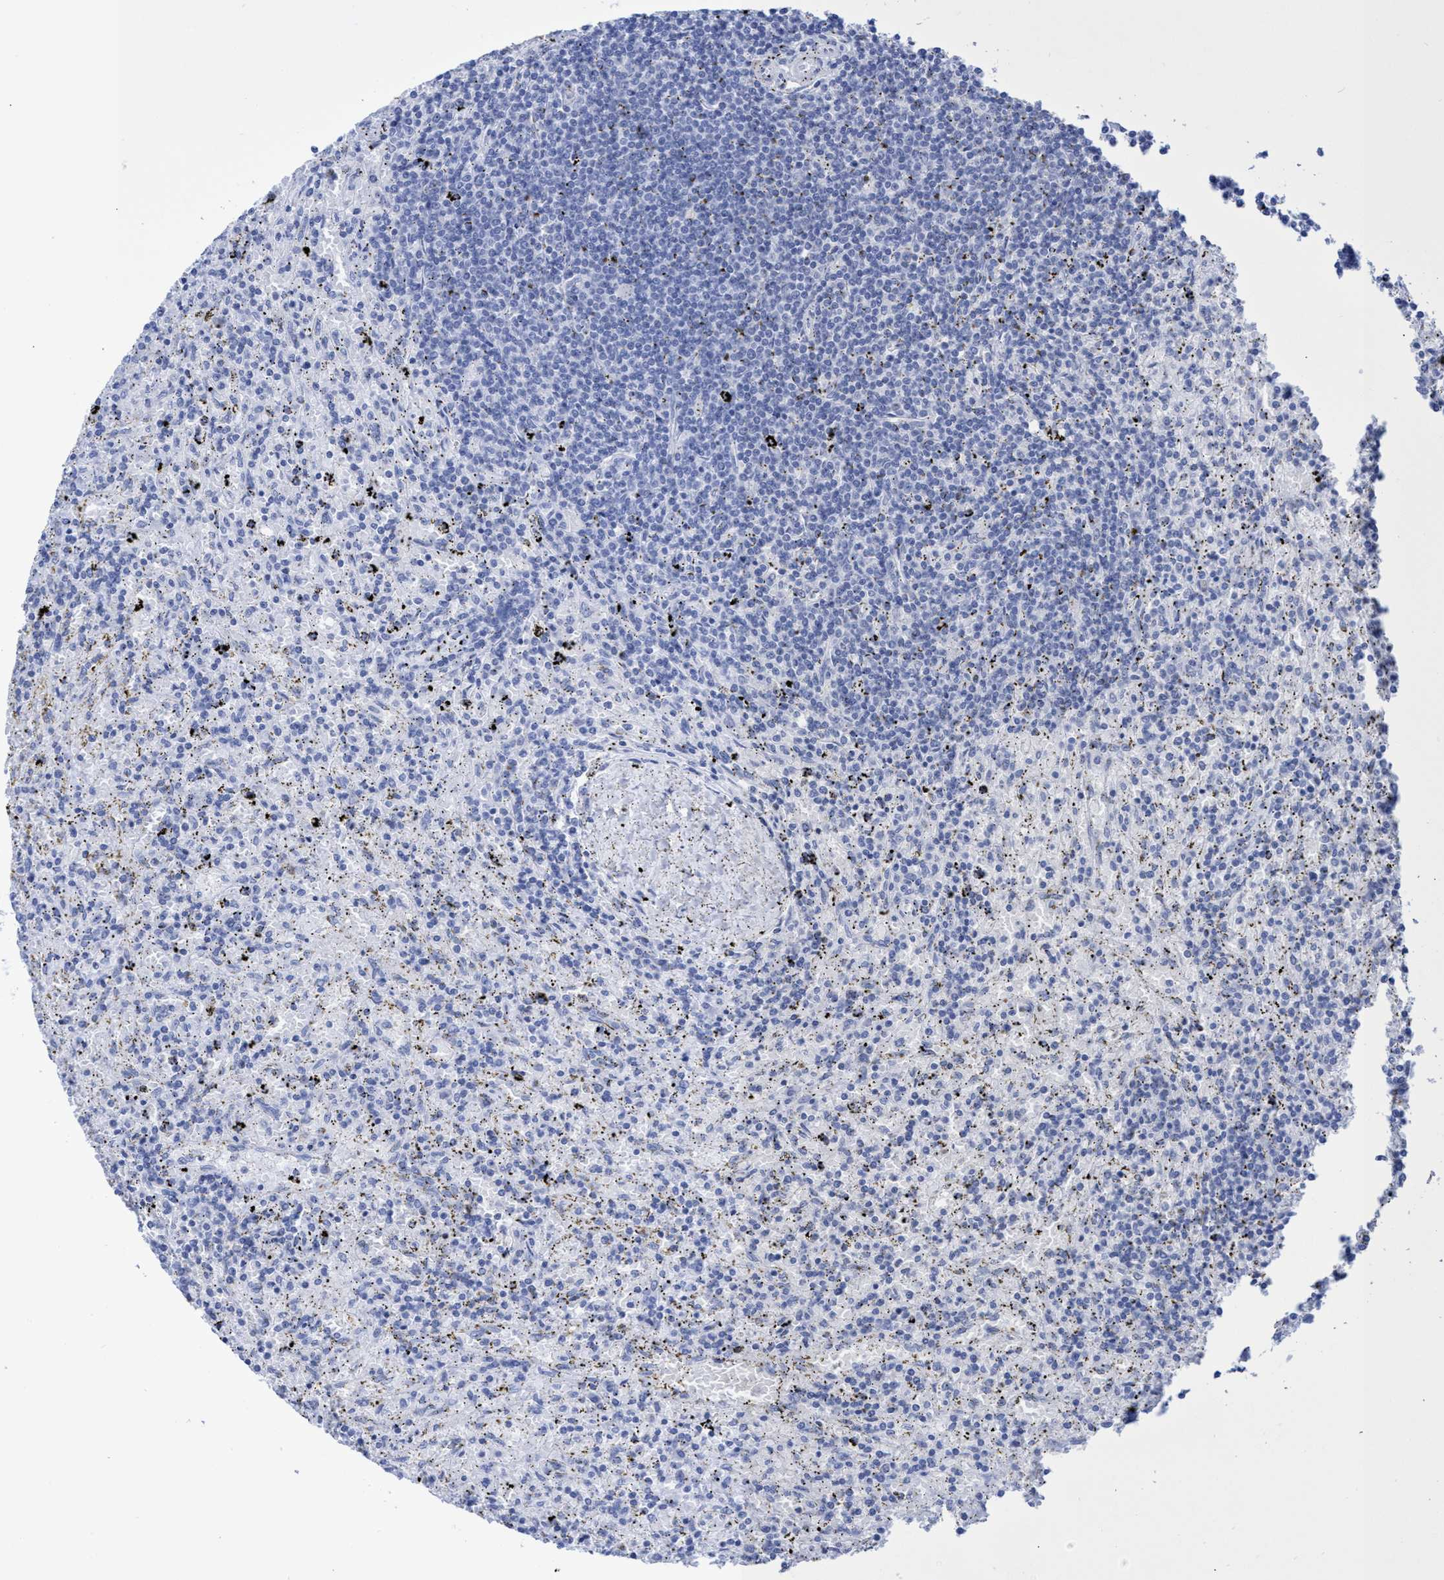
{"staining": {"intensity": "negative", "quantity": "none", "location": "none"}, "tissue": "lymphoma", "cell_type": "Tumor cells", "image_type": "cancer", "snomed": [{"axis": "morphology", "description": "Malignant lymphoma, non-Hodgkin's type, Low grade"}, {"axis": "topography", "description": "Spleen"}], "caption": "Lymphoma was stained to show a protein in brown. There is no significant staining in tumor cells.", "gene": "INSL6", "patient": {"sex": "male", "age": 76}}